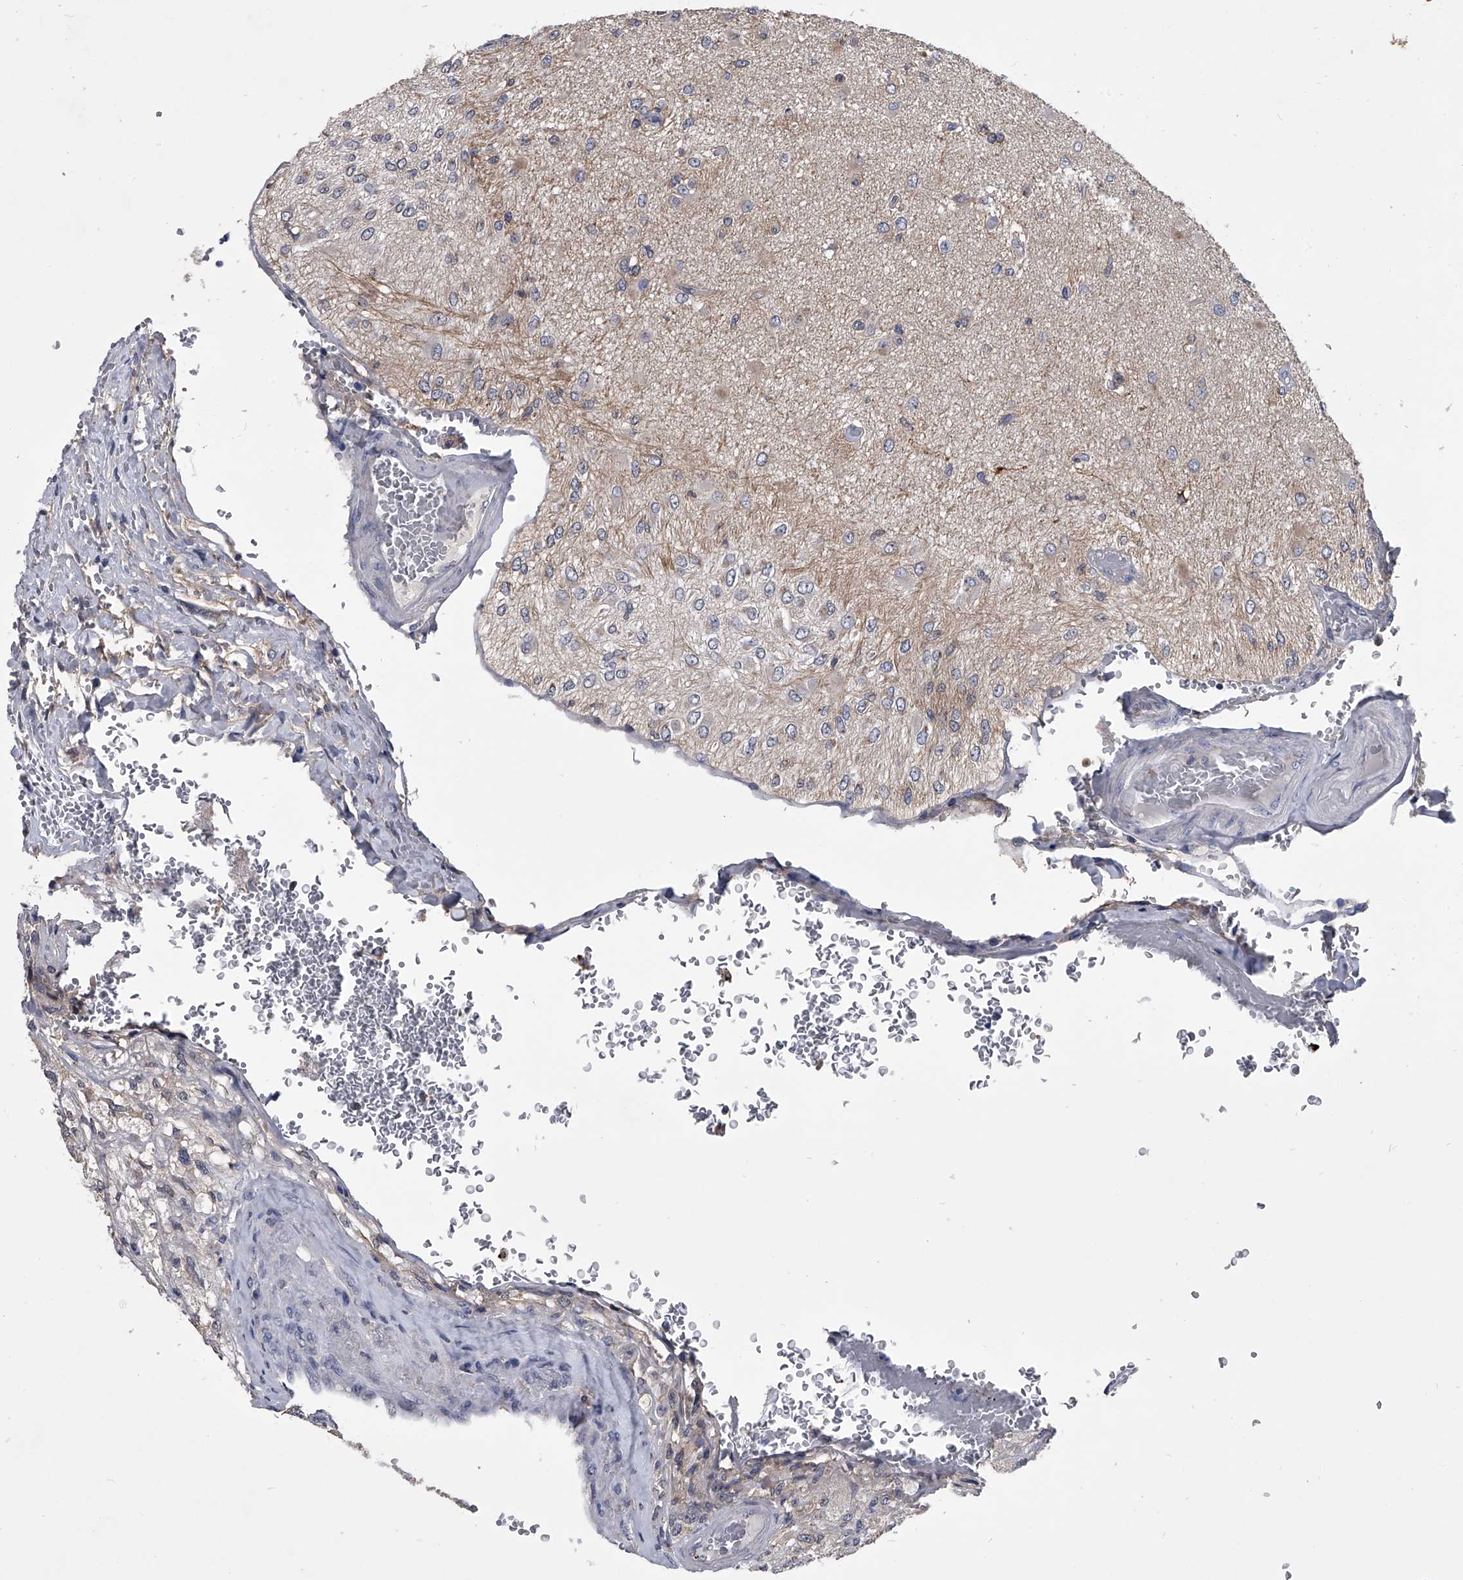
{"staining": {"intensity": "negative", "quantity": "none", "location": "none"}, "tissue": "glioma", "cell_type": "Tumor cells", "image_type": "cancer", "snomed": [{"axis": "morphology", "description": "Normal tissue, NOS"}, {"axis": "morphology", "description": "Glioma, malignant, High grade"}, {"axis": "topography", "description": "Cerebral cortex"}], "caption": "An immunohistochemistry micrograph of high-grade glioma (malignant) is shown. There is no staining in tumor cells of high-grade glioma (malignant).", "gene": "MAP4K3", "patient": {"sex": "male", "age": 77}}